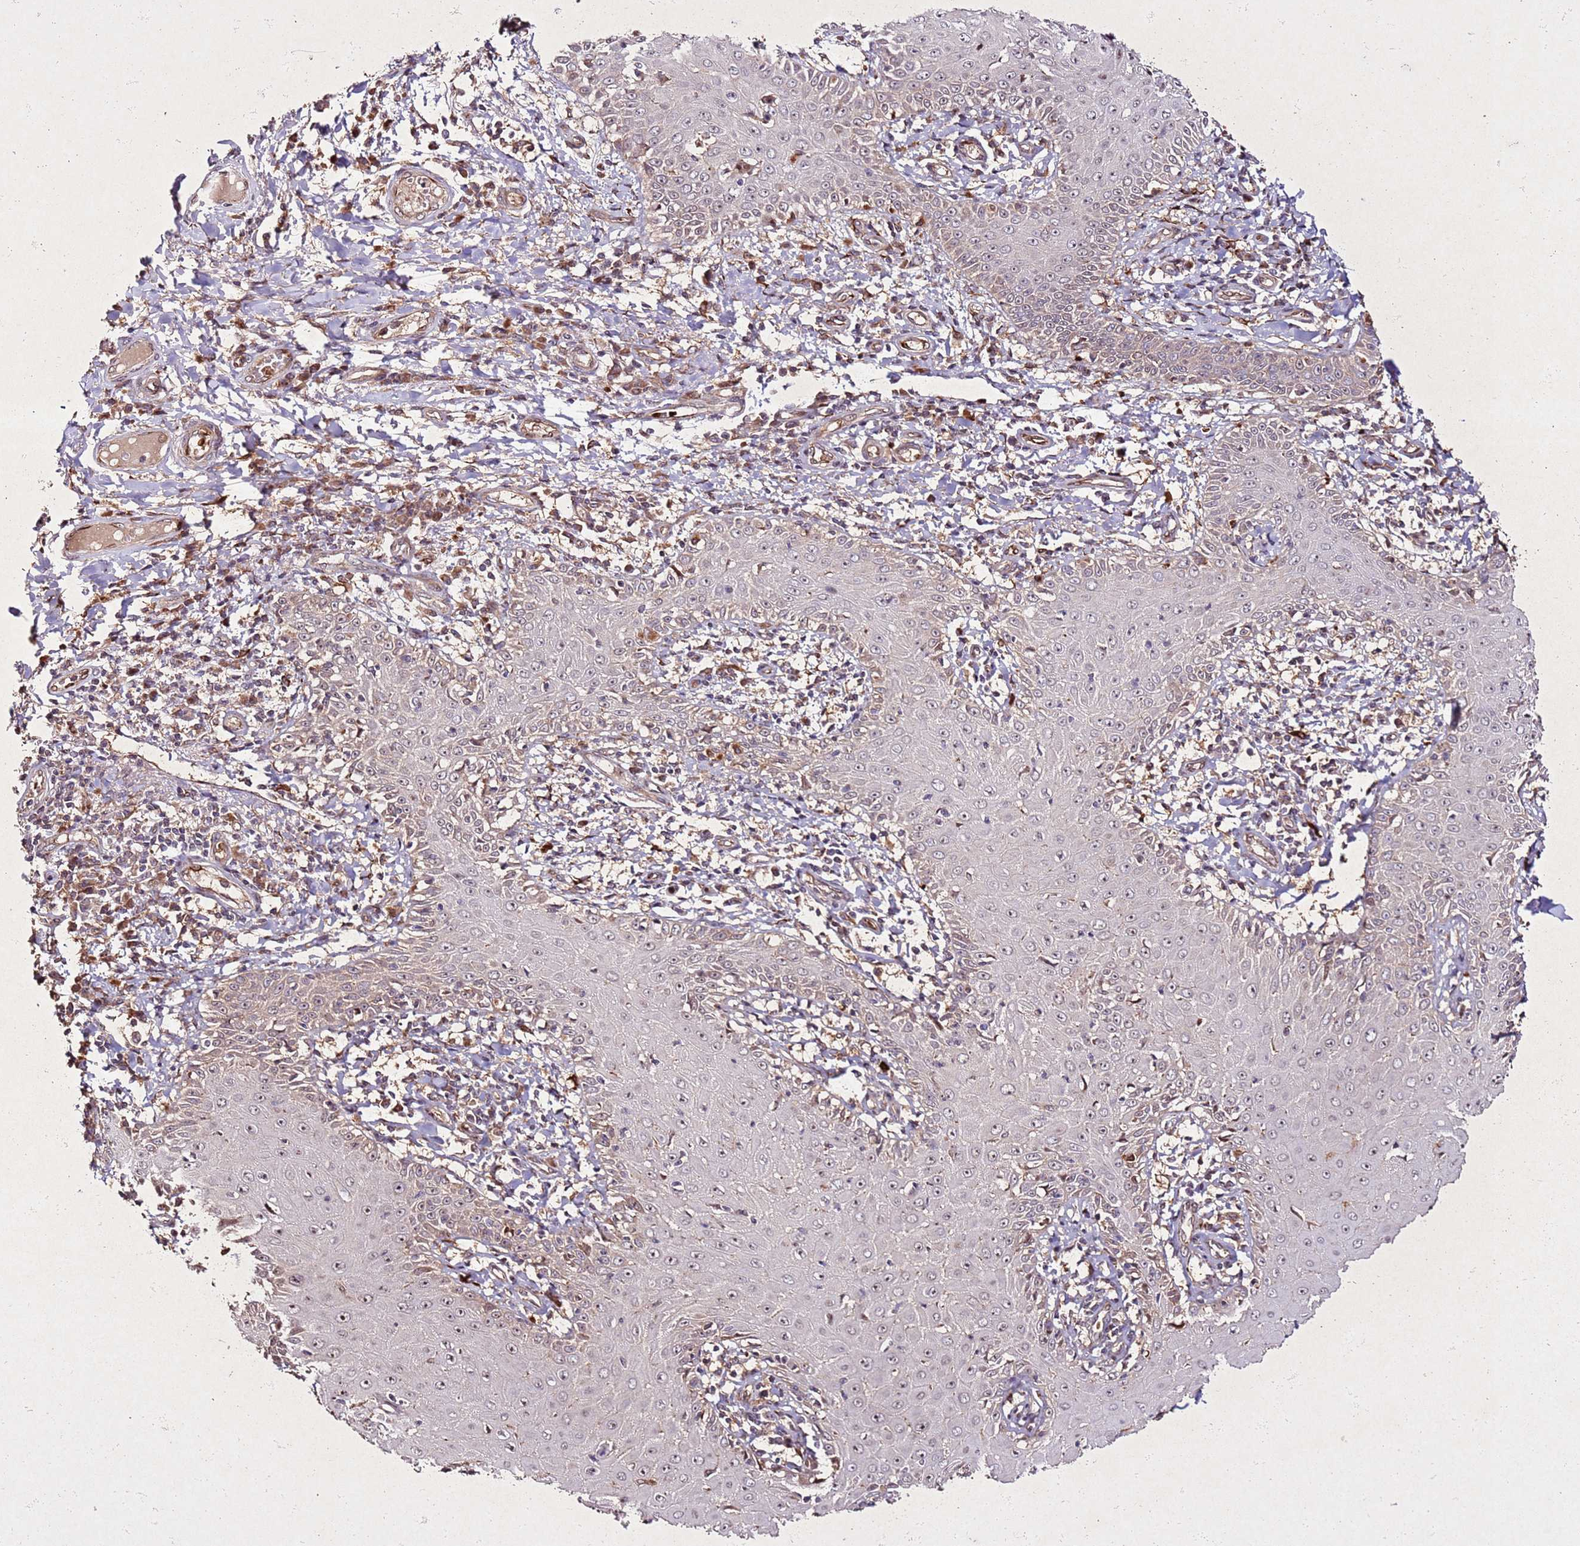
{"staining": {"intensity": "weak", "quantity": "25%-75%", "location": "cytoplasmic/membranous,nuclear"}, "tissue": "skin cancer", "cell_type": "Tumor cells", "image_type": "cancer", "snomed": [{"axis": "morphology", "description": "Squamous cell carcinoma, NOS"}, {"axis": "topography", "description": "Skin"}], "caption": "The micrograph shows staining of skin cancer, revealing weak cytoplasmic/membranous and nuclear protein expression (brown color) within tumor cells.", "gene": "PTMA", "patient": {"sex": "male", "age": 70}}